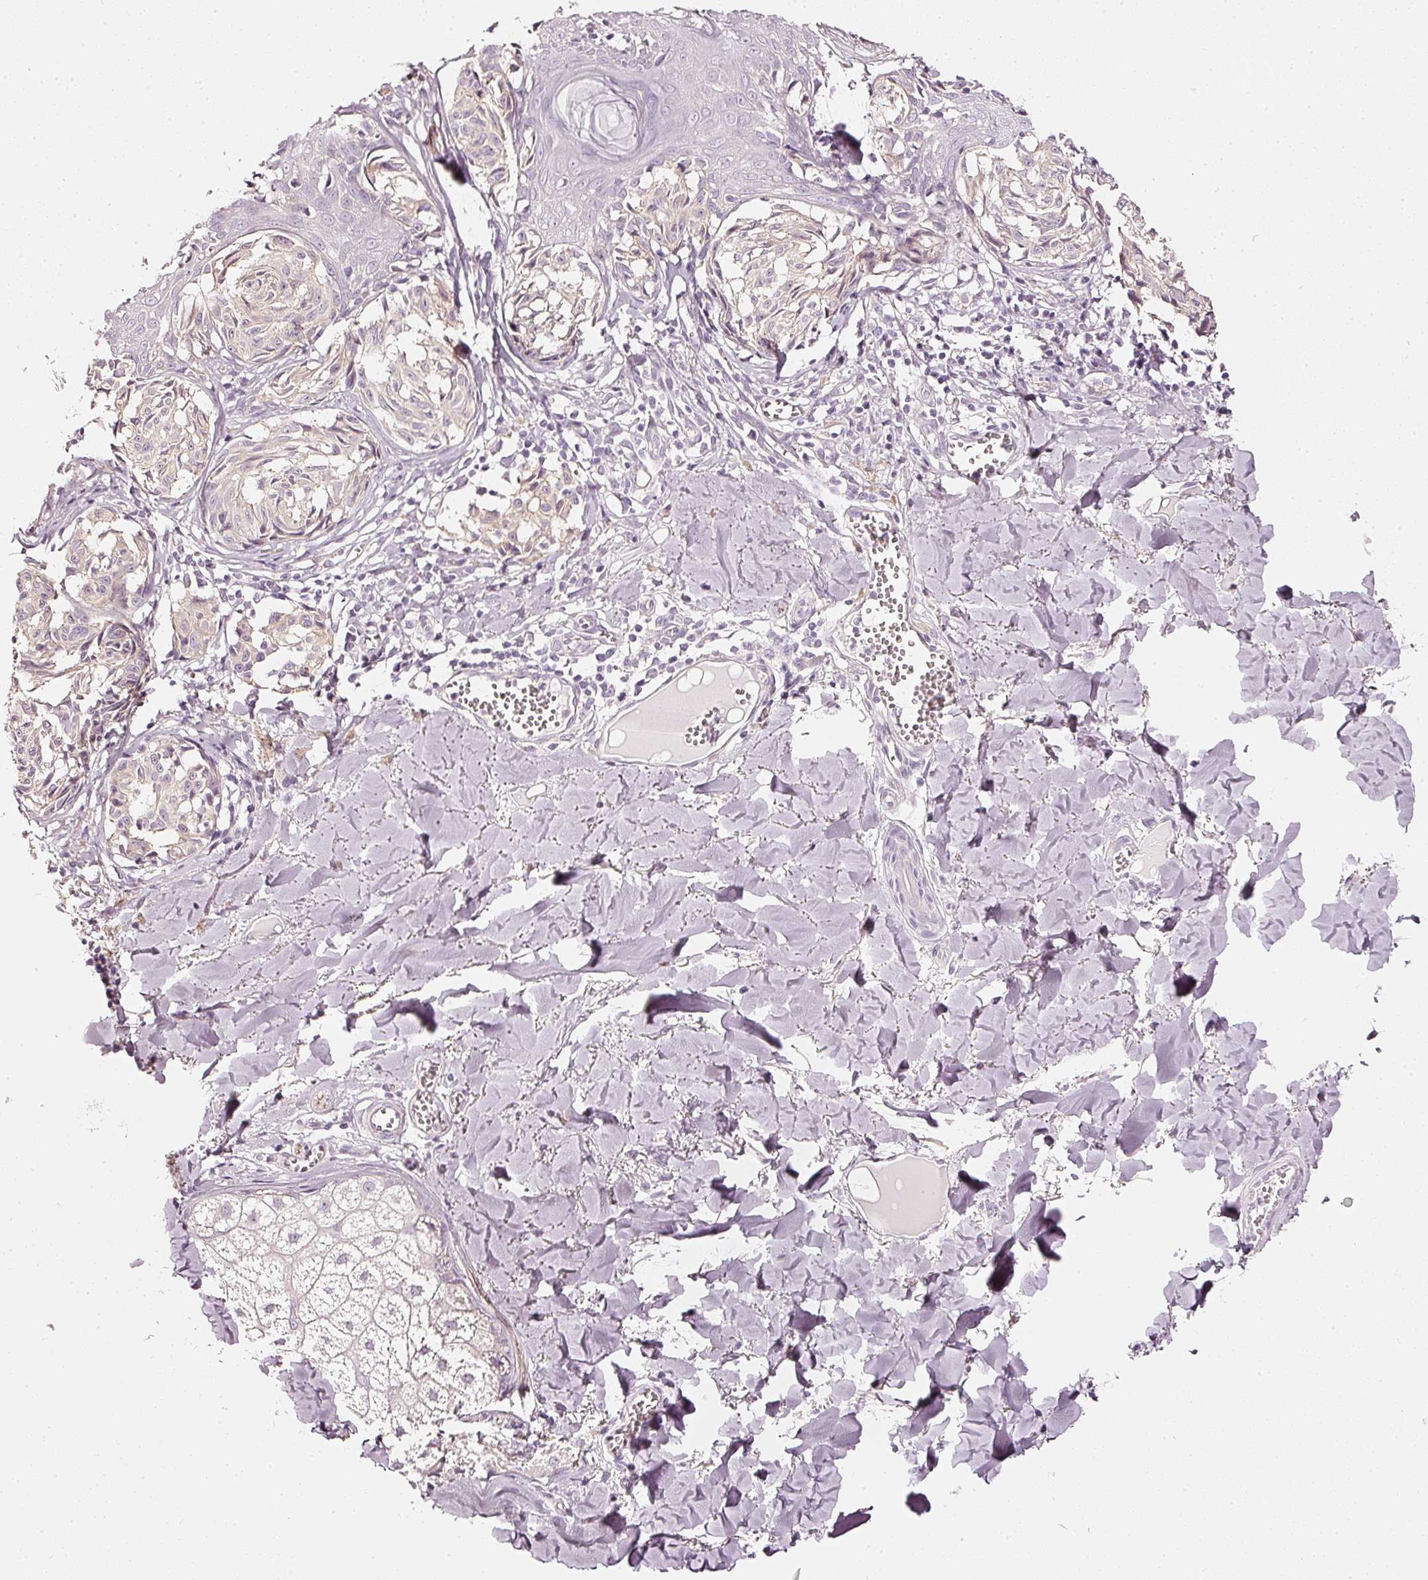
{"staining": {"intensity": "negative", "quantity": "none", "location": "none"}, "tissue": "melanoma", "cell_type": "Tumor cells", "image_type": "cancer", "snomed": [{"axis": "morphology", "description": "Malignant melanoma, NOS"}, {"axis": "topography", "description": "Skin"}], "caption": "Immunohistochemical staining of human malignant melanoma demonstrates no significant expression in tumor cells.", "gene": "CNP", "patient": {"sex": "female", "age": 43}}